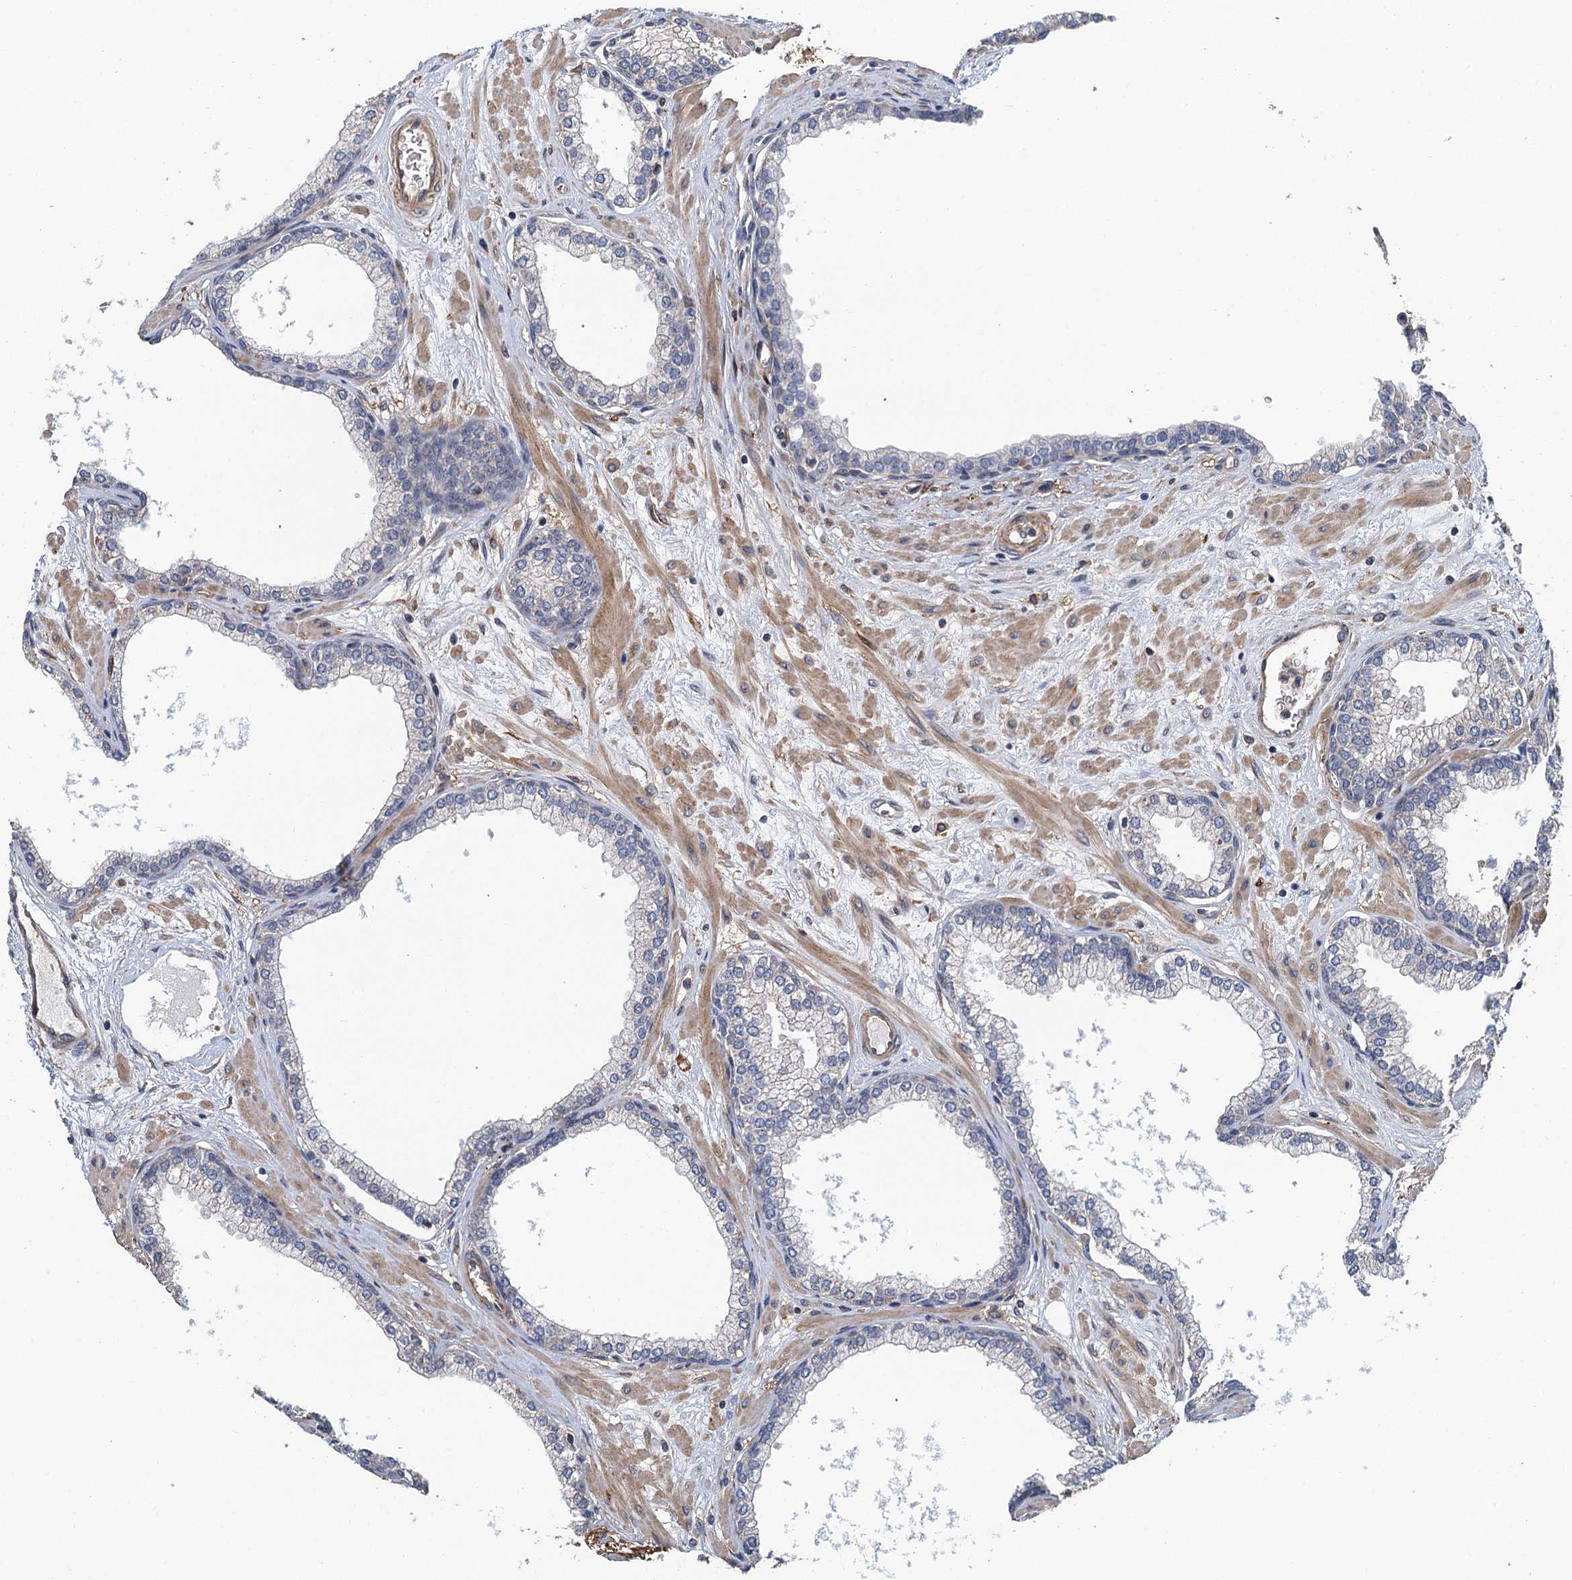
{"staining": {"intensity": "negative", "quantity": "none", "location": "none"}, "tissue": "prostate", "cell_type": "Glandular cells", "image_type": "normal", "snomed": [{"axis": "morphology", "description": "Normal tissue, NOS"}, {"axis": "morphology", "description": "Urothelial carcinoma, Low grade"}, {"axis": "topography", "description": "Urinary bladder"}, {"axis": "topography", "description": "Prostate"}], "caption": "IHC micrograph of benign prostate: prostate stained with DAB (3,3'-diaminobenzidine) exhibits no significant protein expression in glandular cells. The staining was performed using DAB to visualize the protein expression in brown, while the nuclei were stained in blue with hematoxylin (Magnification: 20x).", "gene": "RSAD2", "patient": {"sex": "male", "age": 60}}